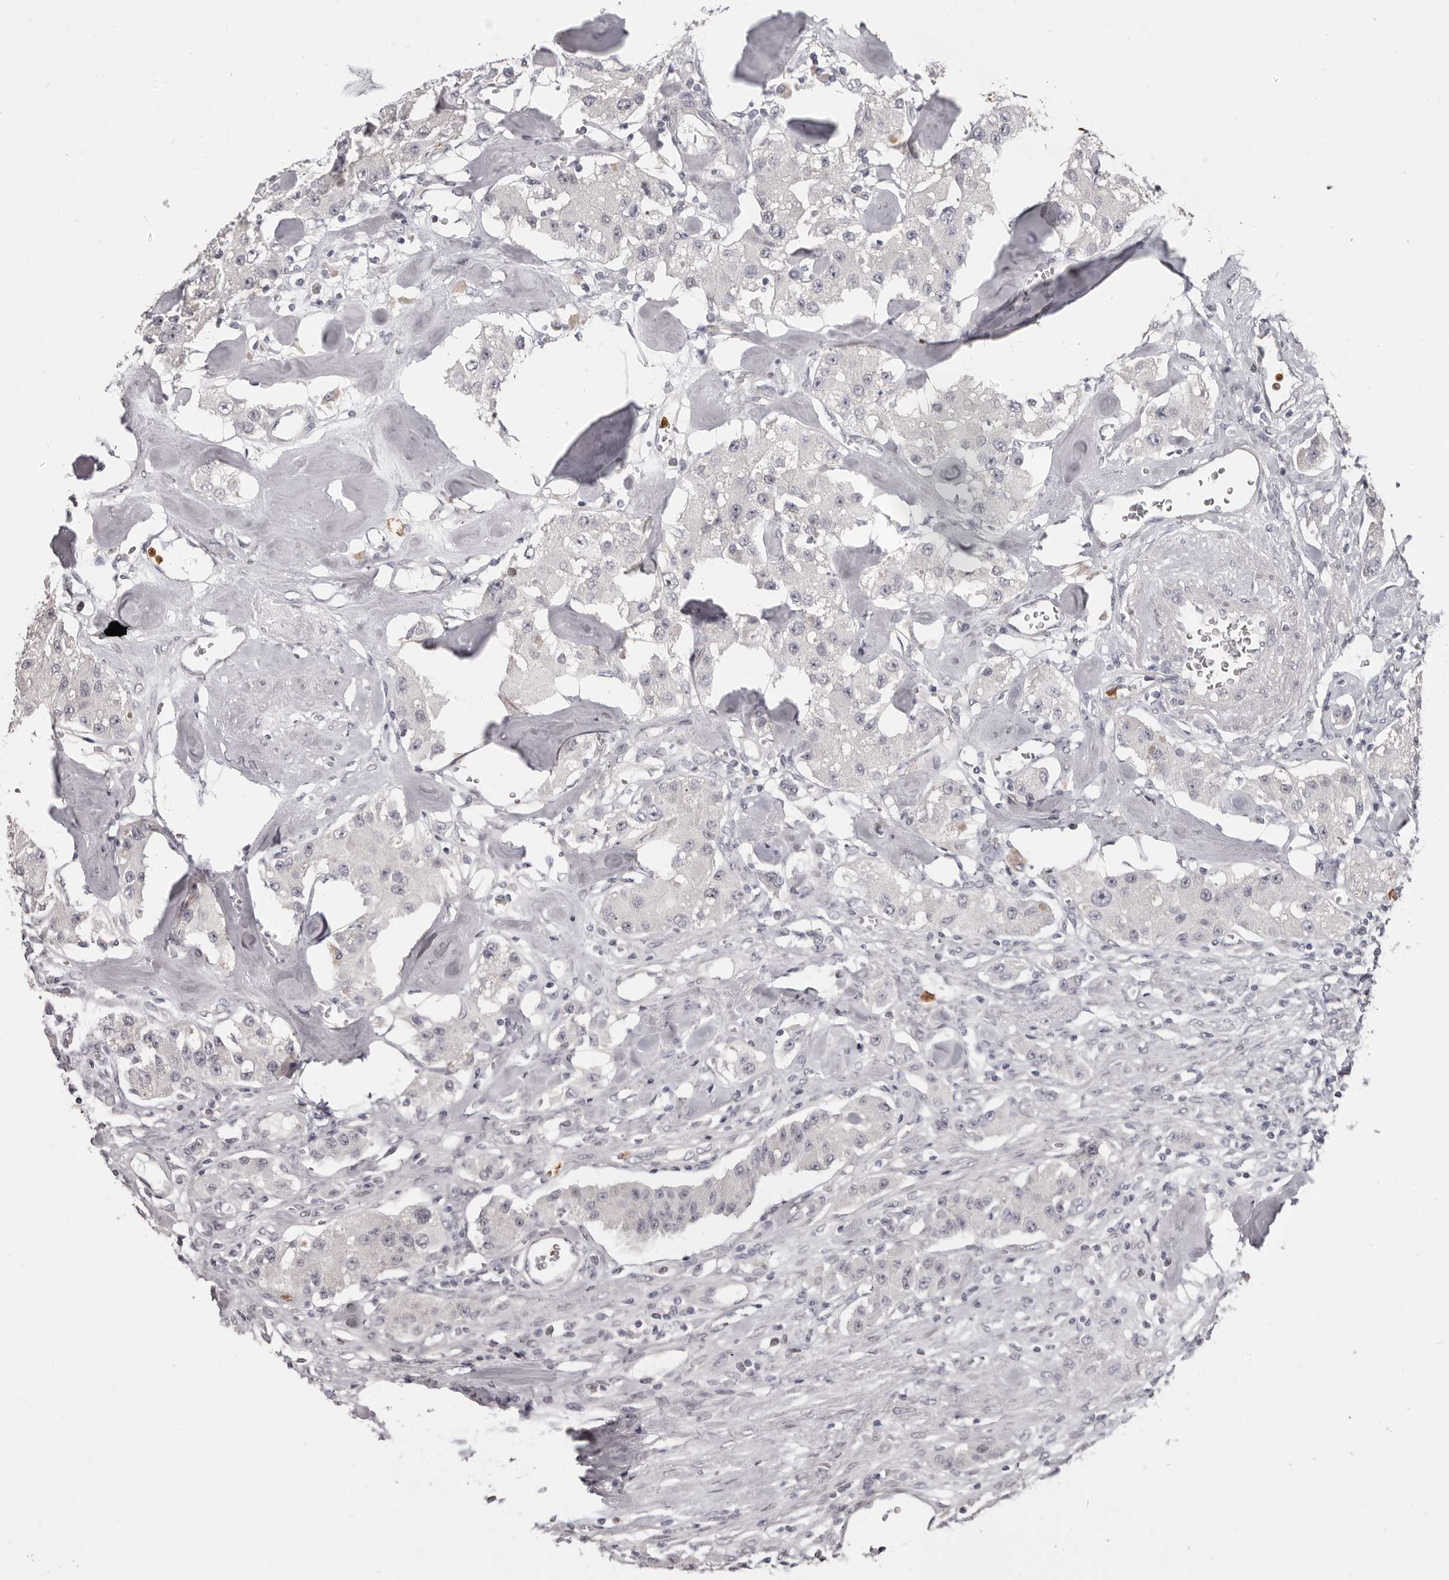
{"staining": {"intensity": "negative", "quantity": "none", "location": "none"}, "tissue": "carcinoid", "cell_type": "Tumor cells", "image_type": "cancer", "snomed": [{"axis": "morphology", "description": "Carcinoid, malignant, NOS"}, {"axis": "topography", "description": "Pancreas"}], "caption": "Micrograph shows no significant protein positivity in tumor cells of carcinoid.", "gene": "GPR157", "patient": {"sex": "male", "age": 41}}